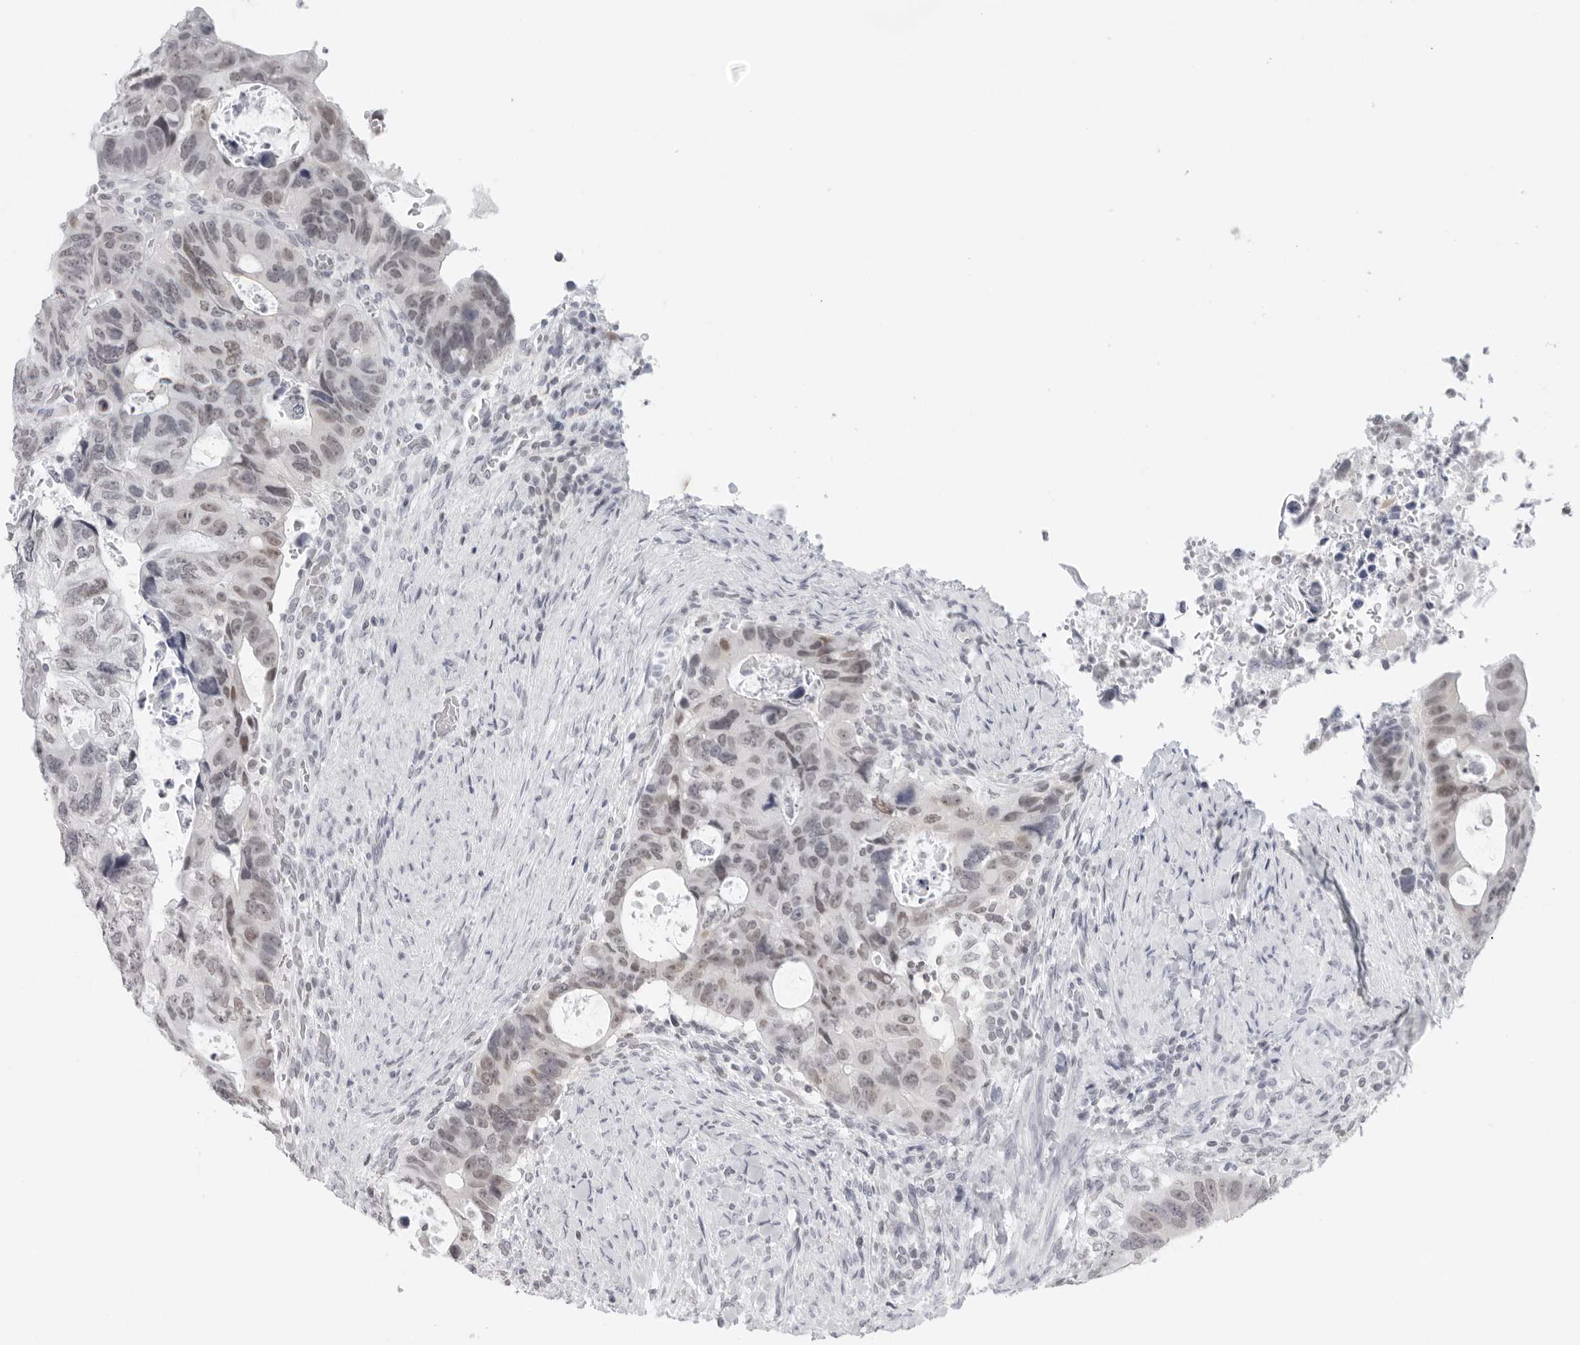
{"staining": {"intensity": "weak", "quantity": ">75%", "location": "nuclear"}, "tissue": "colorectal cancer", "cell_type": "Tumor cells", "image_type": "cancer", "snomed": [{"axis": "morphology", "description": "Adenocarcinoma, NOS"}, {"axis": "topography", "description": "Rectum"}], "caption": "Protein analysis of adenocarcinoma (colorectal) tissue demonstrates weak nuclear expression in approximately >75% of tumor cells. (DAB (3,3'-diaminobenzidine) IHC, brown staining for protein, blue staining for nuclei).", "gene": "FLG2", "patient": {"sex": "male", "age": 59}}